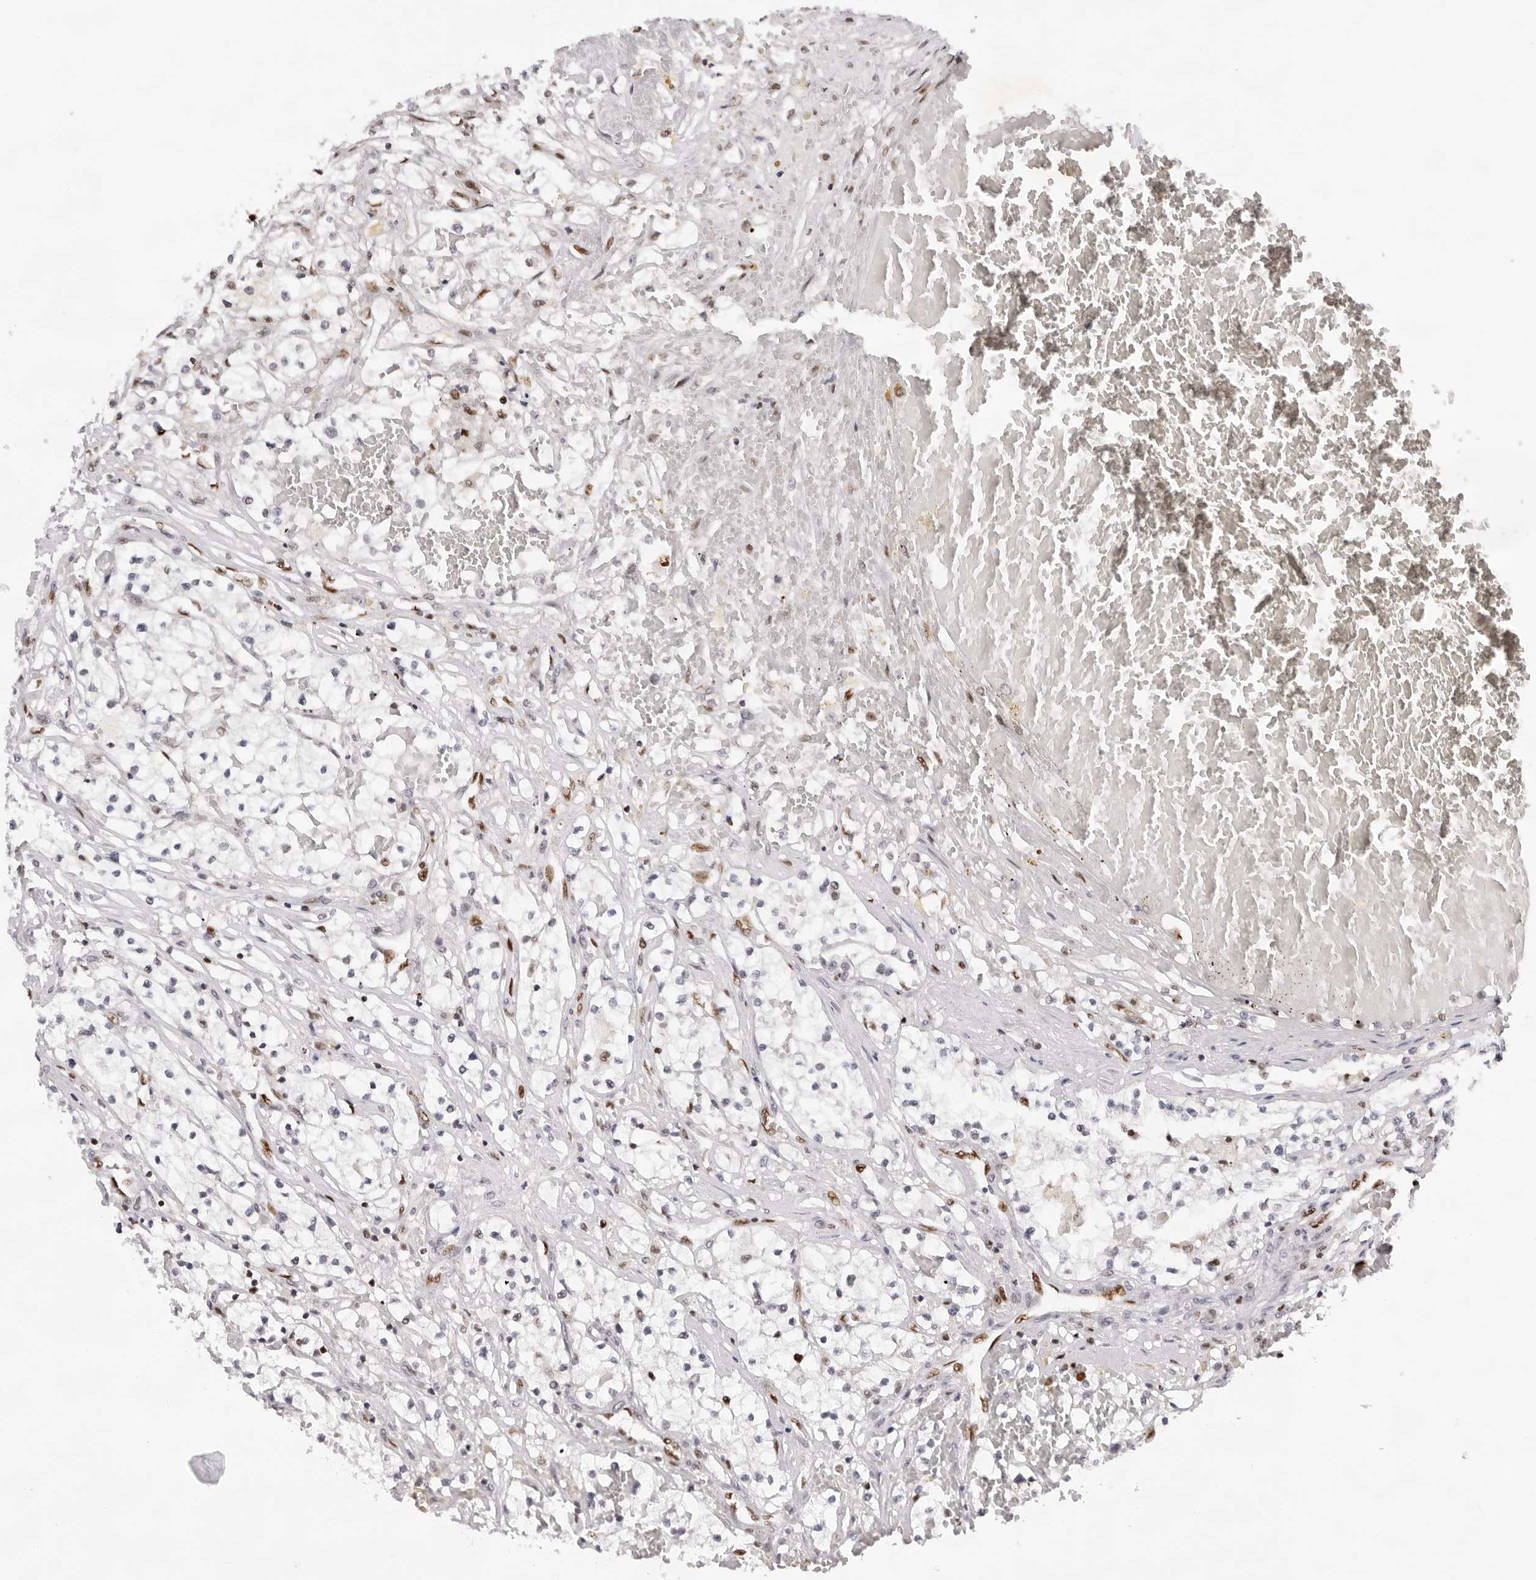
{"staining": {"intensity": "negative", "quantity": "none", "location": "none"}, "tissue": "renal cancer", "cell_type": "Tumor cells", "image_type": "cancer", "snomed": [{"axis": "morphology", "description": "Normal tissue, NOS"}, {"axis": "morphology", "description": "Adenocarcinoma, NOS"}, {"axis": "topography", "description": "Kidney"}], "caption": "A histopathology image of human adenocarcinoma (renal) is negative for staining in tumor cells.", "gene": "OGG1", "patient": {"sex": "male", "age": 68}}